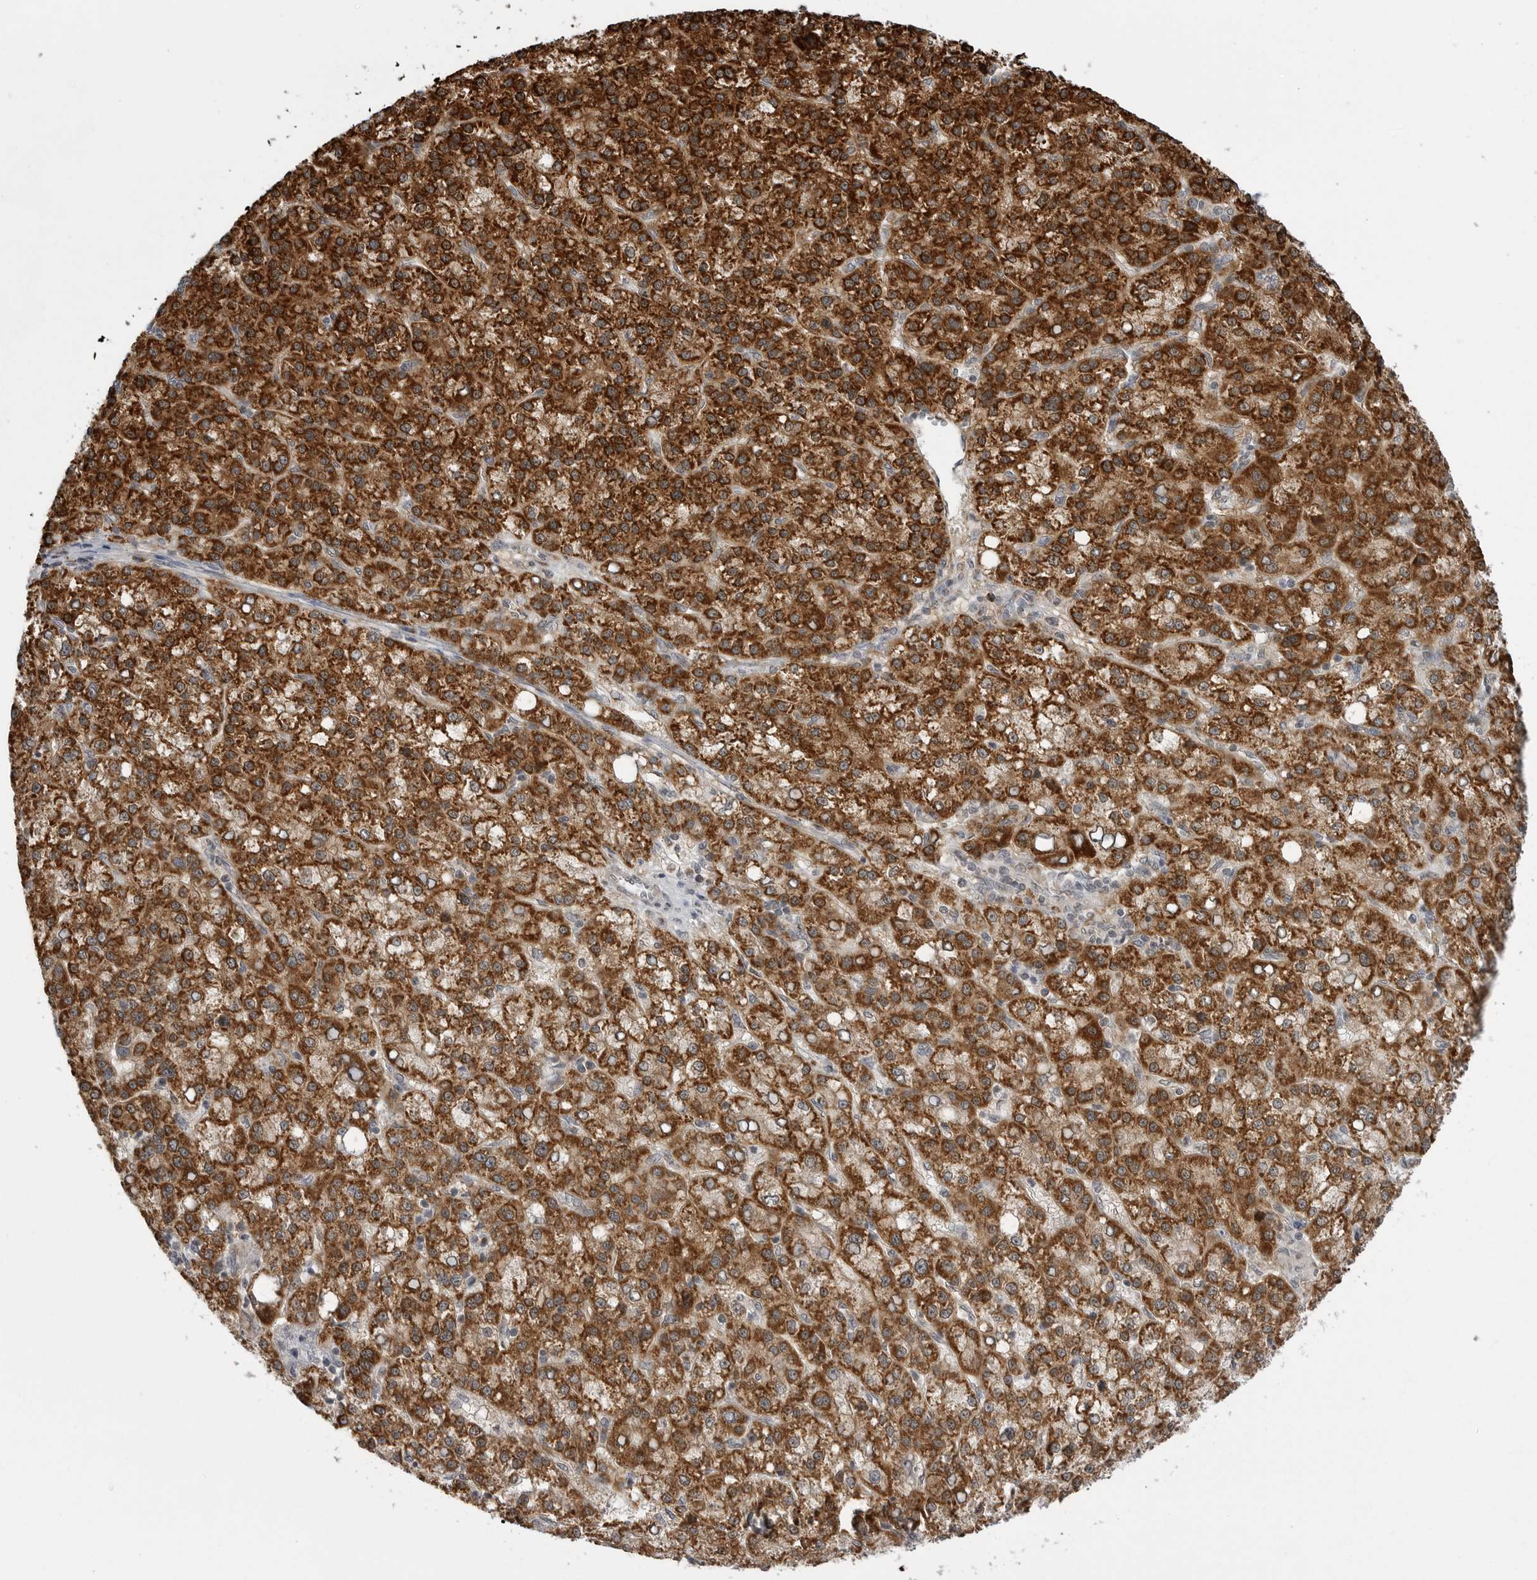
{"staining": {"intensity": "strong", "quantity": ">75%", "location": "cytoplasmic/membranous"}, "tissue": "liver cancer", "cell_type": "Tumor cells", "image_type": "cancer", "snomed": [{"axis": "morphology", "description": "Carcinoma, Hepatocellular, NOS"}, {"axis": "topography", "description": "Liver"}], "caption": "Hepatocellular carcinoma (liver) stained with immunohistochemistry demonstrates strong cytoplasmic/membranous expression in approximately >75% of tumor cells. (Brightfield microscopy of DAB IHC at high magnification).", "gene": "FH", "patient": {"sex": "female", "age": 58}}